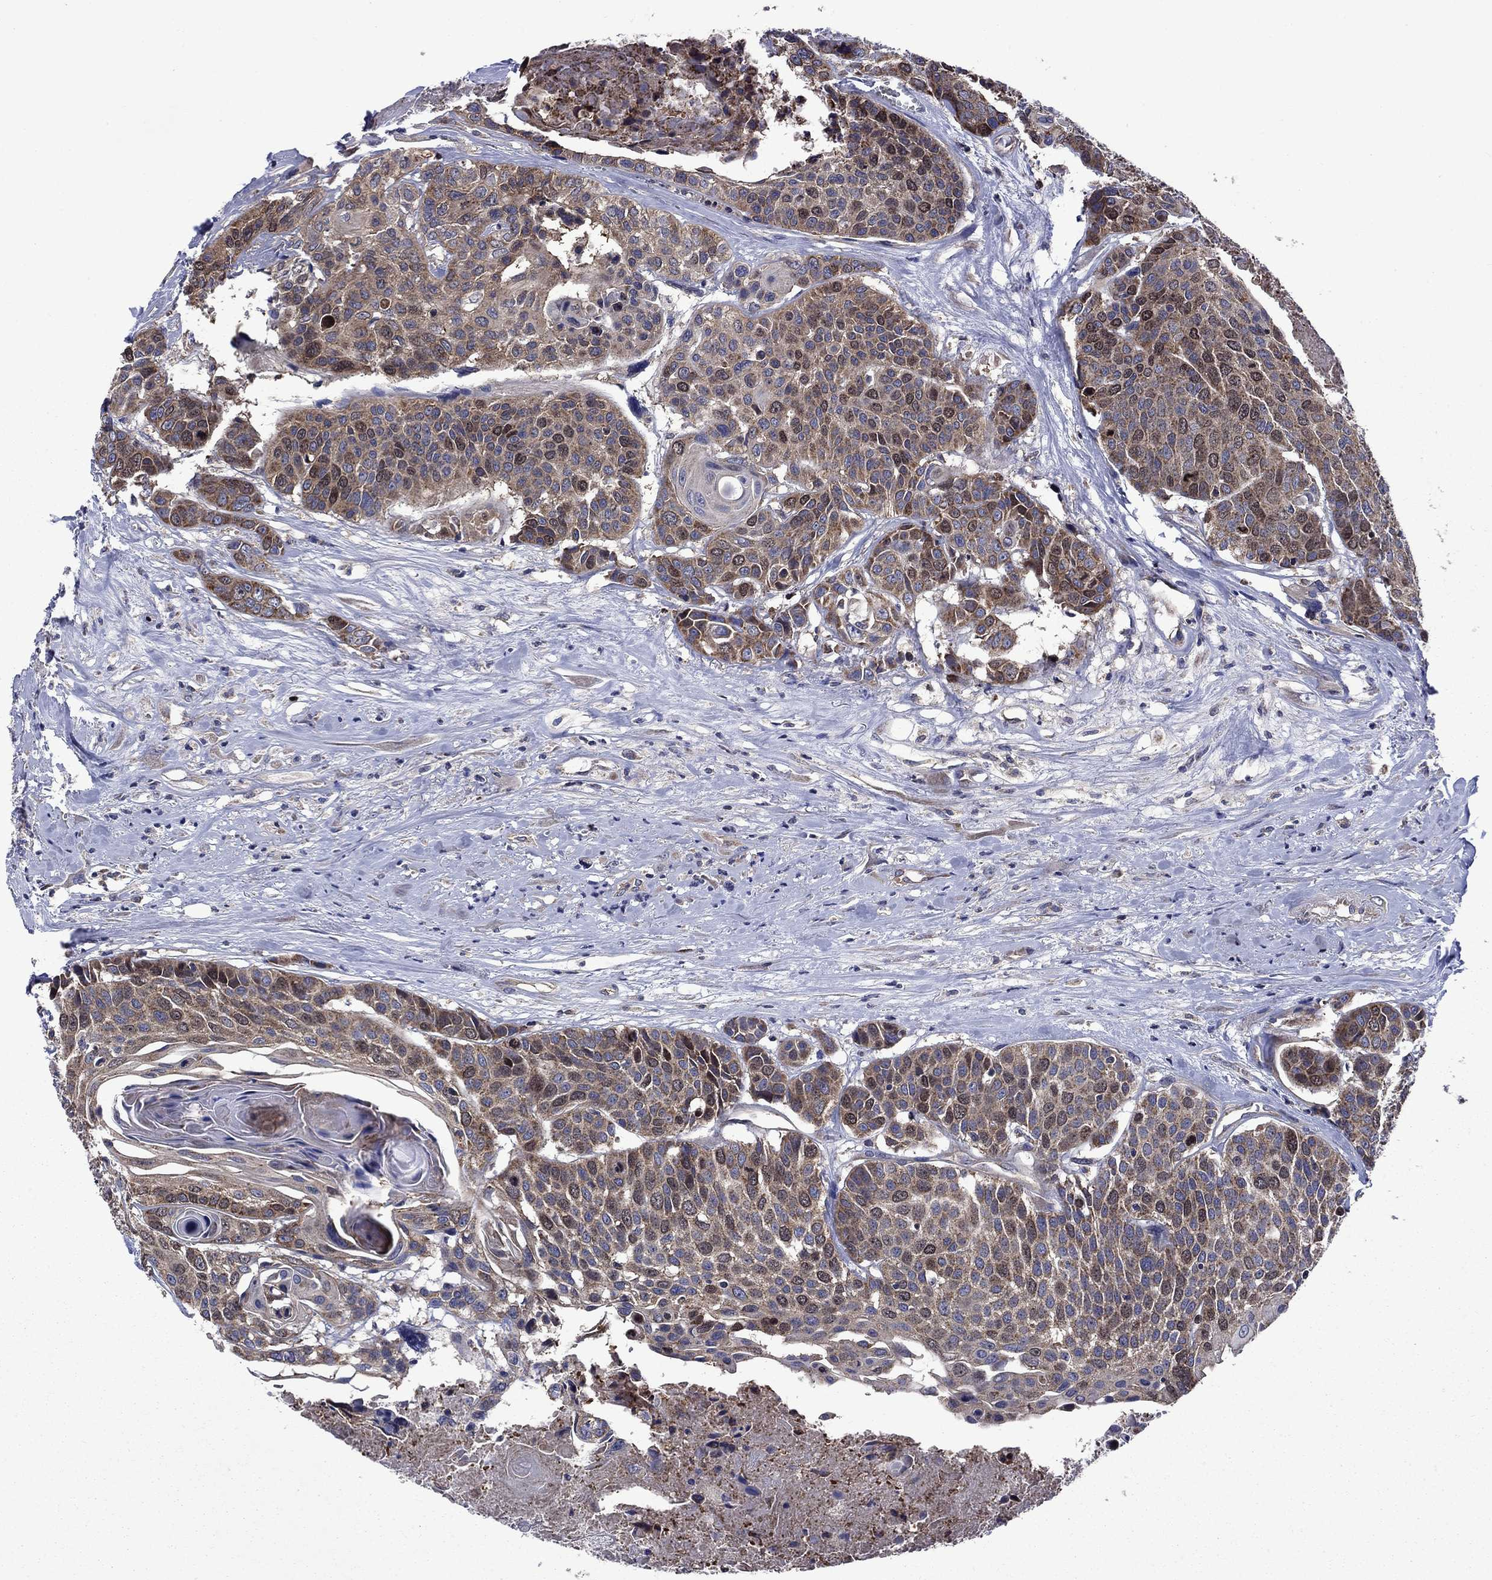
{"staining": {"intensity": "moderate", "quantity": "25%-75%", "location": "cytoplasmic/membranous,nuclear"}, "tissue": "head and neck cancer", "cell_type": "Tumor cells", "image_type": "cancer", "snomed": [{"axis": "morphology", "description": "Squamous cell carcinoma, NOS"}, {"axis": "topography", "description": "Oral tissue"}, {"axis": "topography", "description": "Head-Neck"}], "caption": "An image of head and neck squamous cell carcinoma stained for a protein reveals moderate cytoplasmic/membranous and nuclear brown staining in tumor cells.", "gene": "KIF22", "patient": {"sex": "male", "age": 56}}